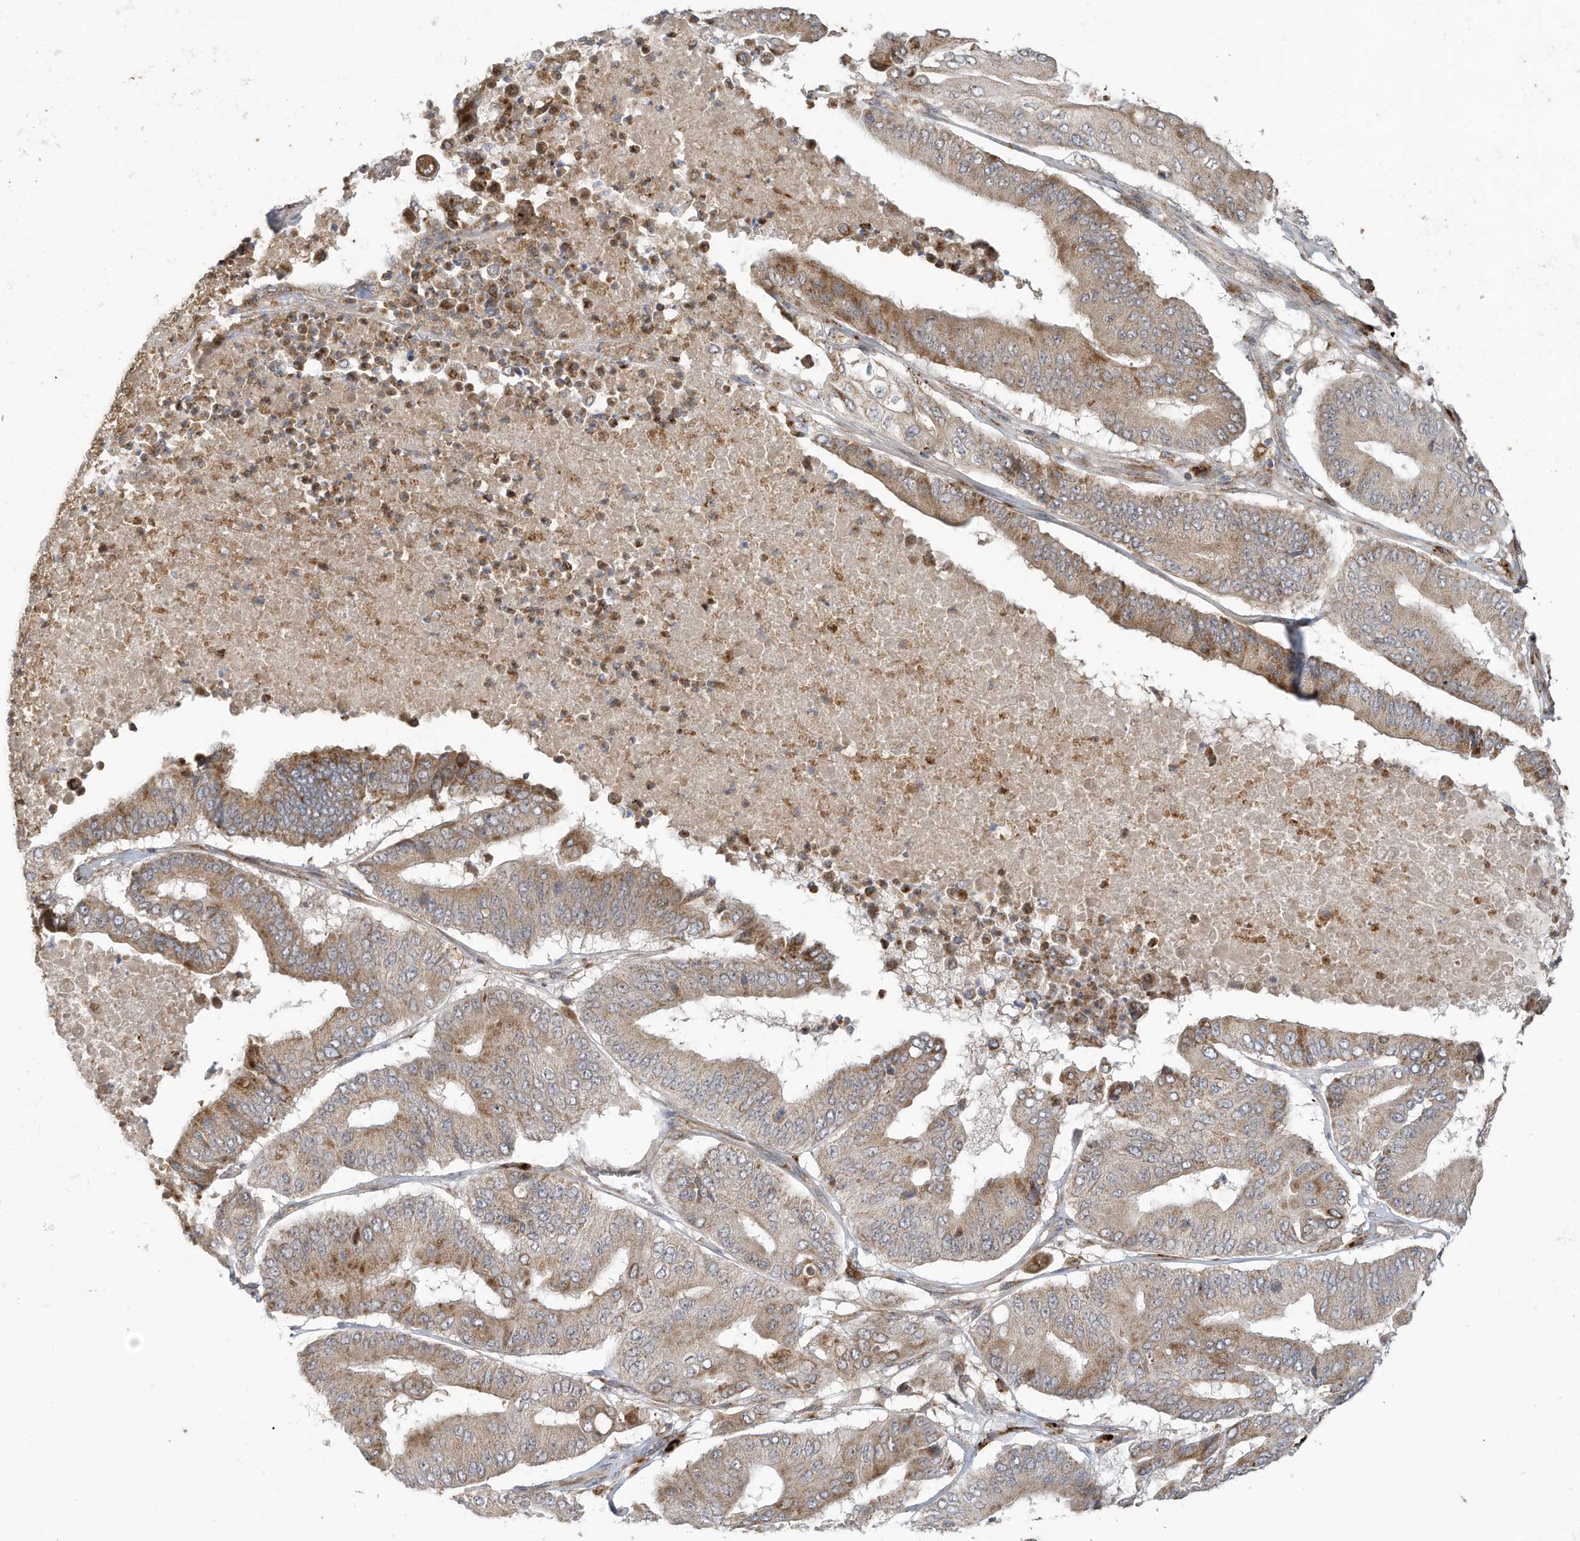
{"staining": {"intensity": "moderate", "quantity": "25%-75%", "location": "cytoplasmic/membranous"}, "tissue": "pancreatic cancer", "cell_type": "Tumor cells", "image_type": "cancer", "snomed": [{"axis": "morphology", "description": "Adenocarcinoma, NOS"}, {"axis": "topography", "description": "Pancreas"}], "caption": "Human pancreatic adenocarcinoma stained with a brown dye demonstrates moderate cytoplasmic/membranous positive expression in about 25%-75% of tumor cells.", "gene": "C2orf74", "patient": {"sex": "female", "age": 77}}